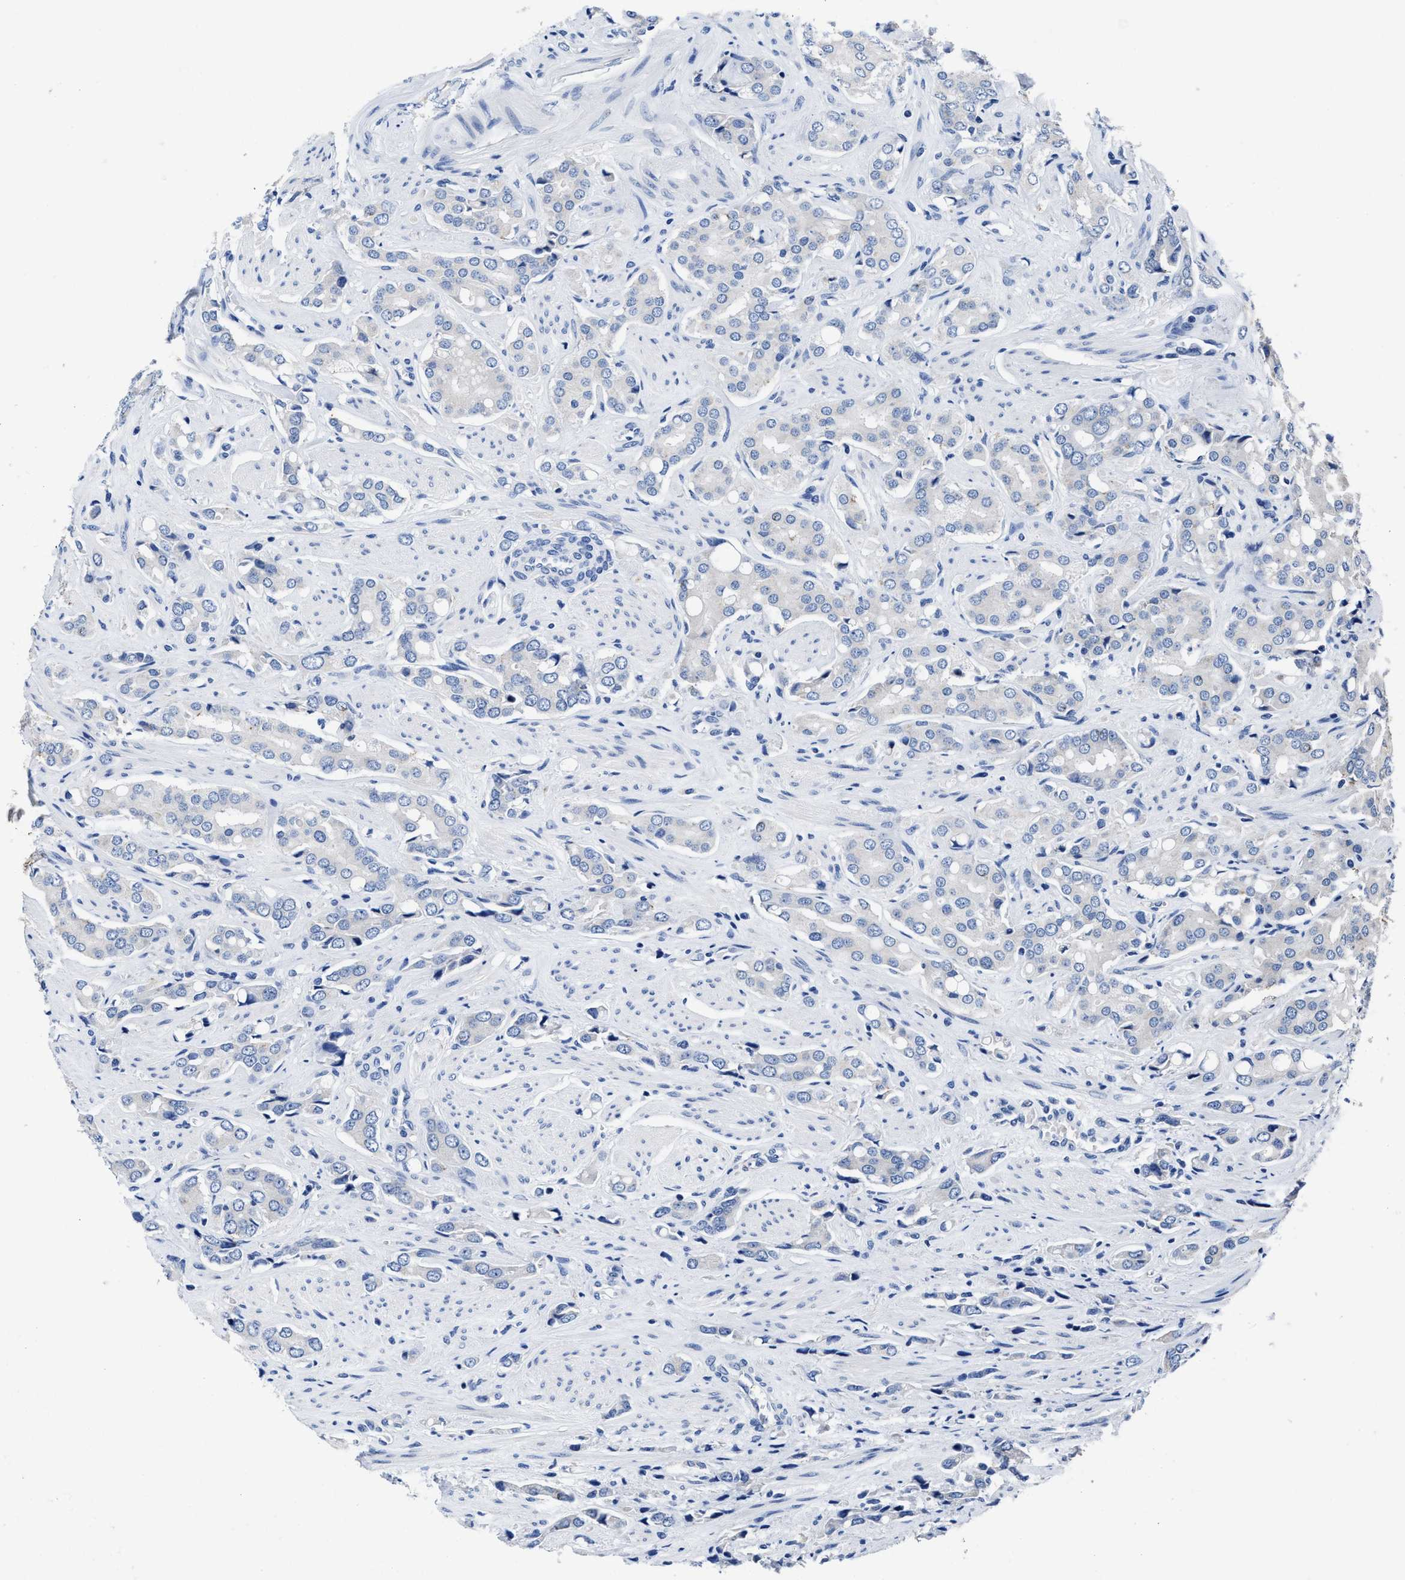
{"staining": {"intensity": "negative", "quantity": "none", "location": "none"}, "tissue": "prostate cancer", "cell_type": "Tumor cells", "image_type": "cancer", "snomed": [{"axis": "morphology", "description": "Adenocarcinoma, High grade"}, {"axis": "topography", "description": "Prostate"}], "caption": "There is no significant positivity in tumor cells of high-grade adenocarcinoma (prostate).", "gene": "HOOK1", "patient": {"sex": "male", "age": 52}}